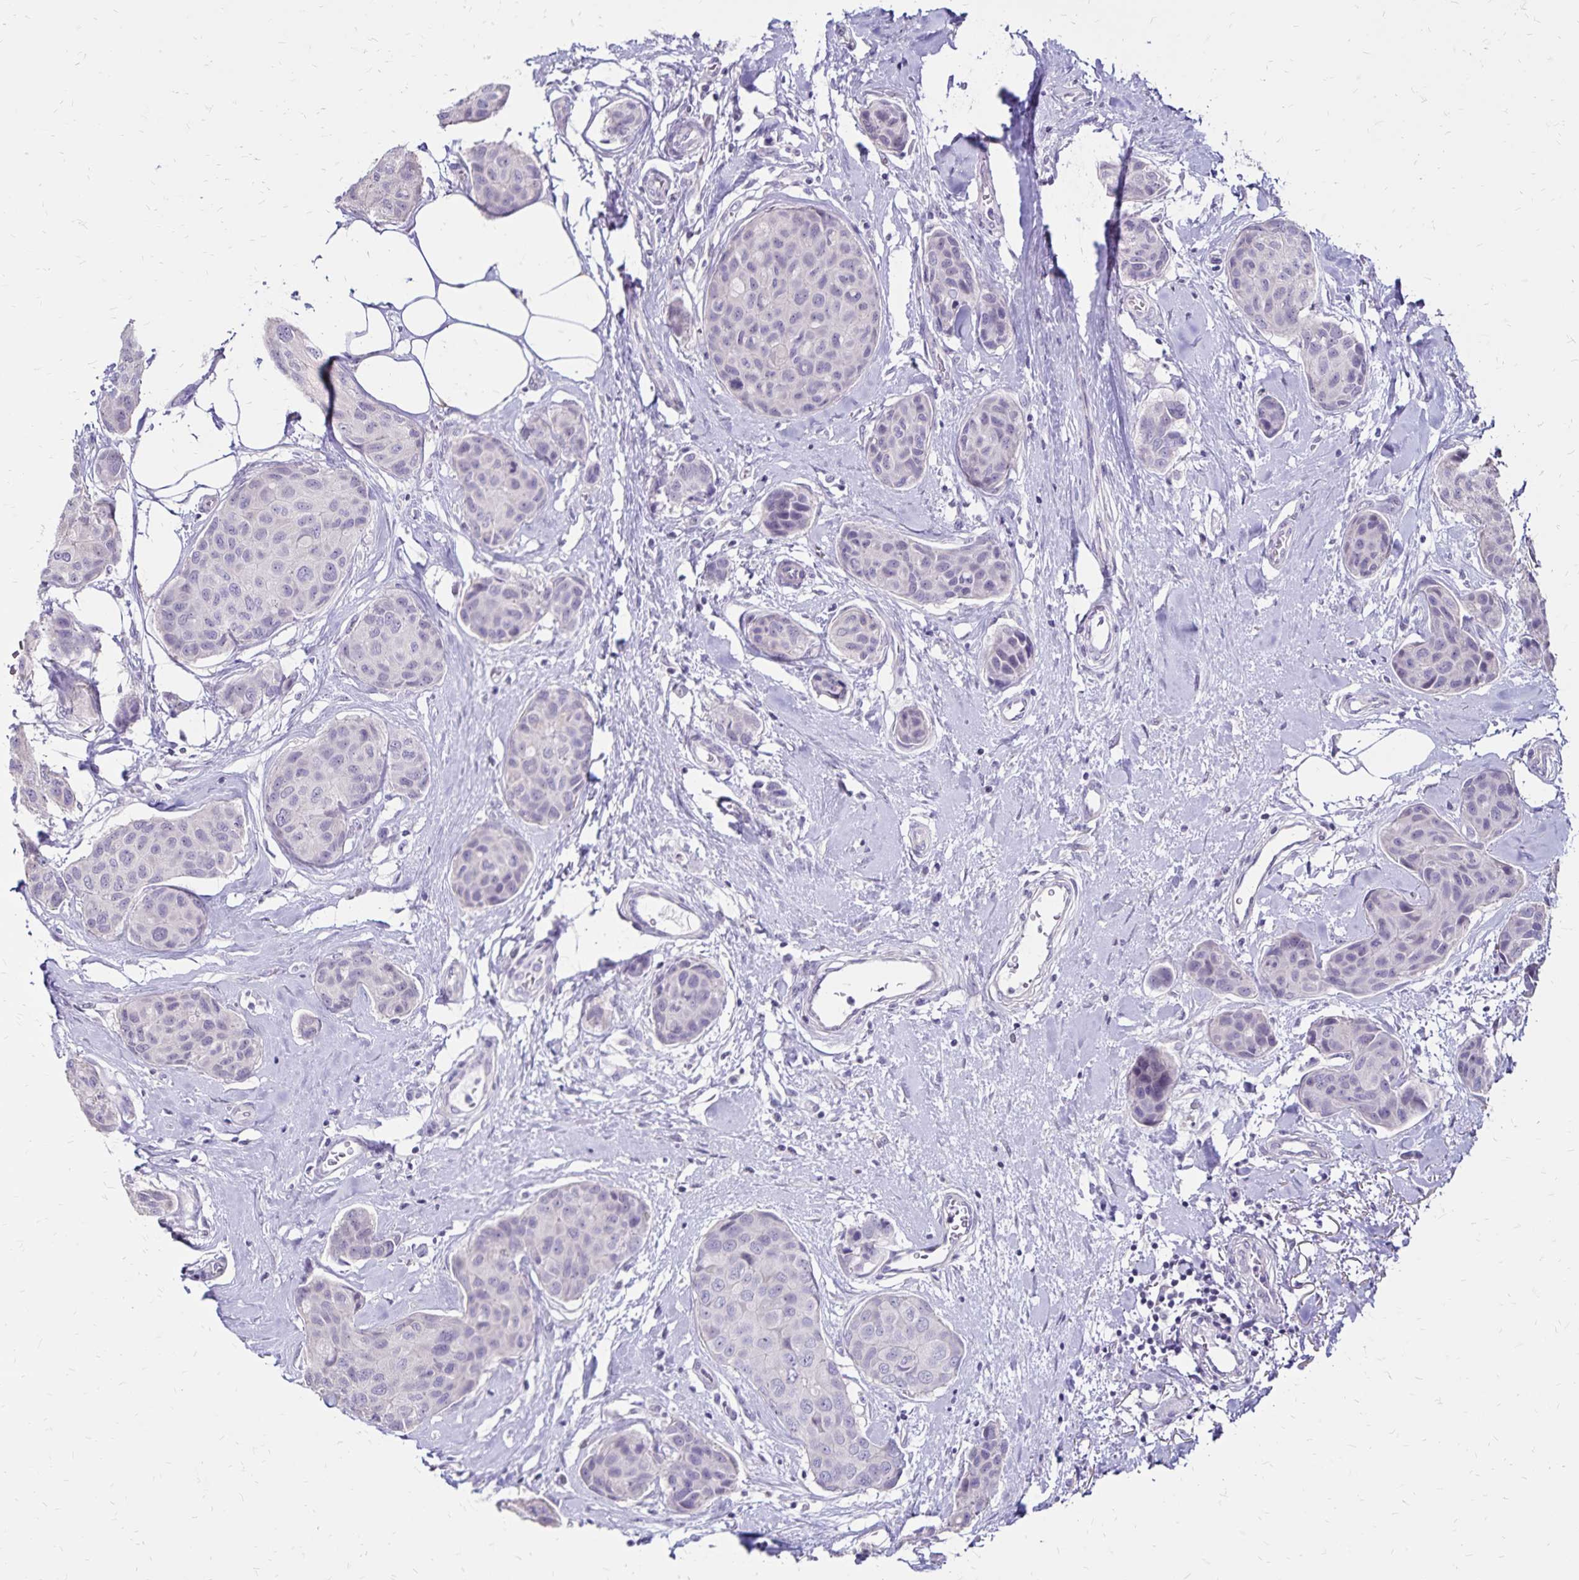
{"staining": {"intensity": "negative", "quantity": "none", "location": "none"}, "tissue": "breast cancer", "cell_type": "Tumor cells", "image_type": "cancer", "snomed": [{"axis": "morphology", "description": "Duct carcinoma"}, {"axis": "topography", "description": "Breast"}], "caption": "There is no significant staining in tumor cells of intraductal carcinoma (breast).", "gene": "SH3GL3", "patient": {"sex": "female", "age": 80}}